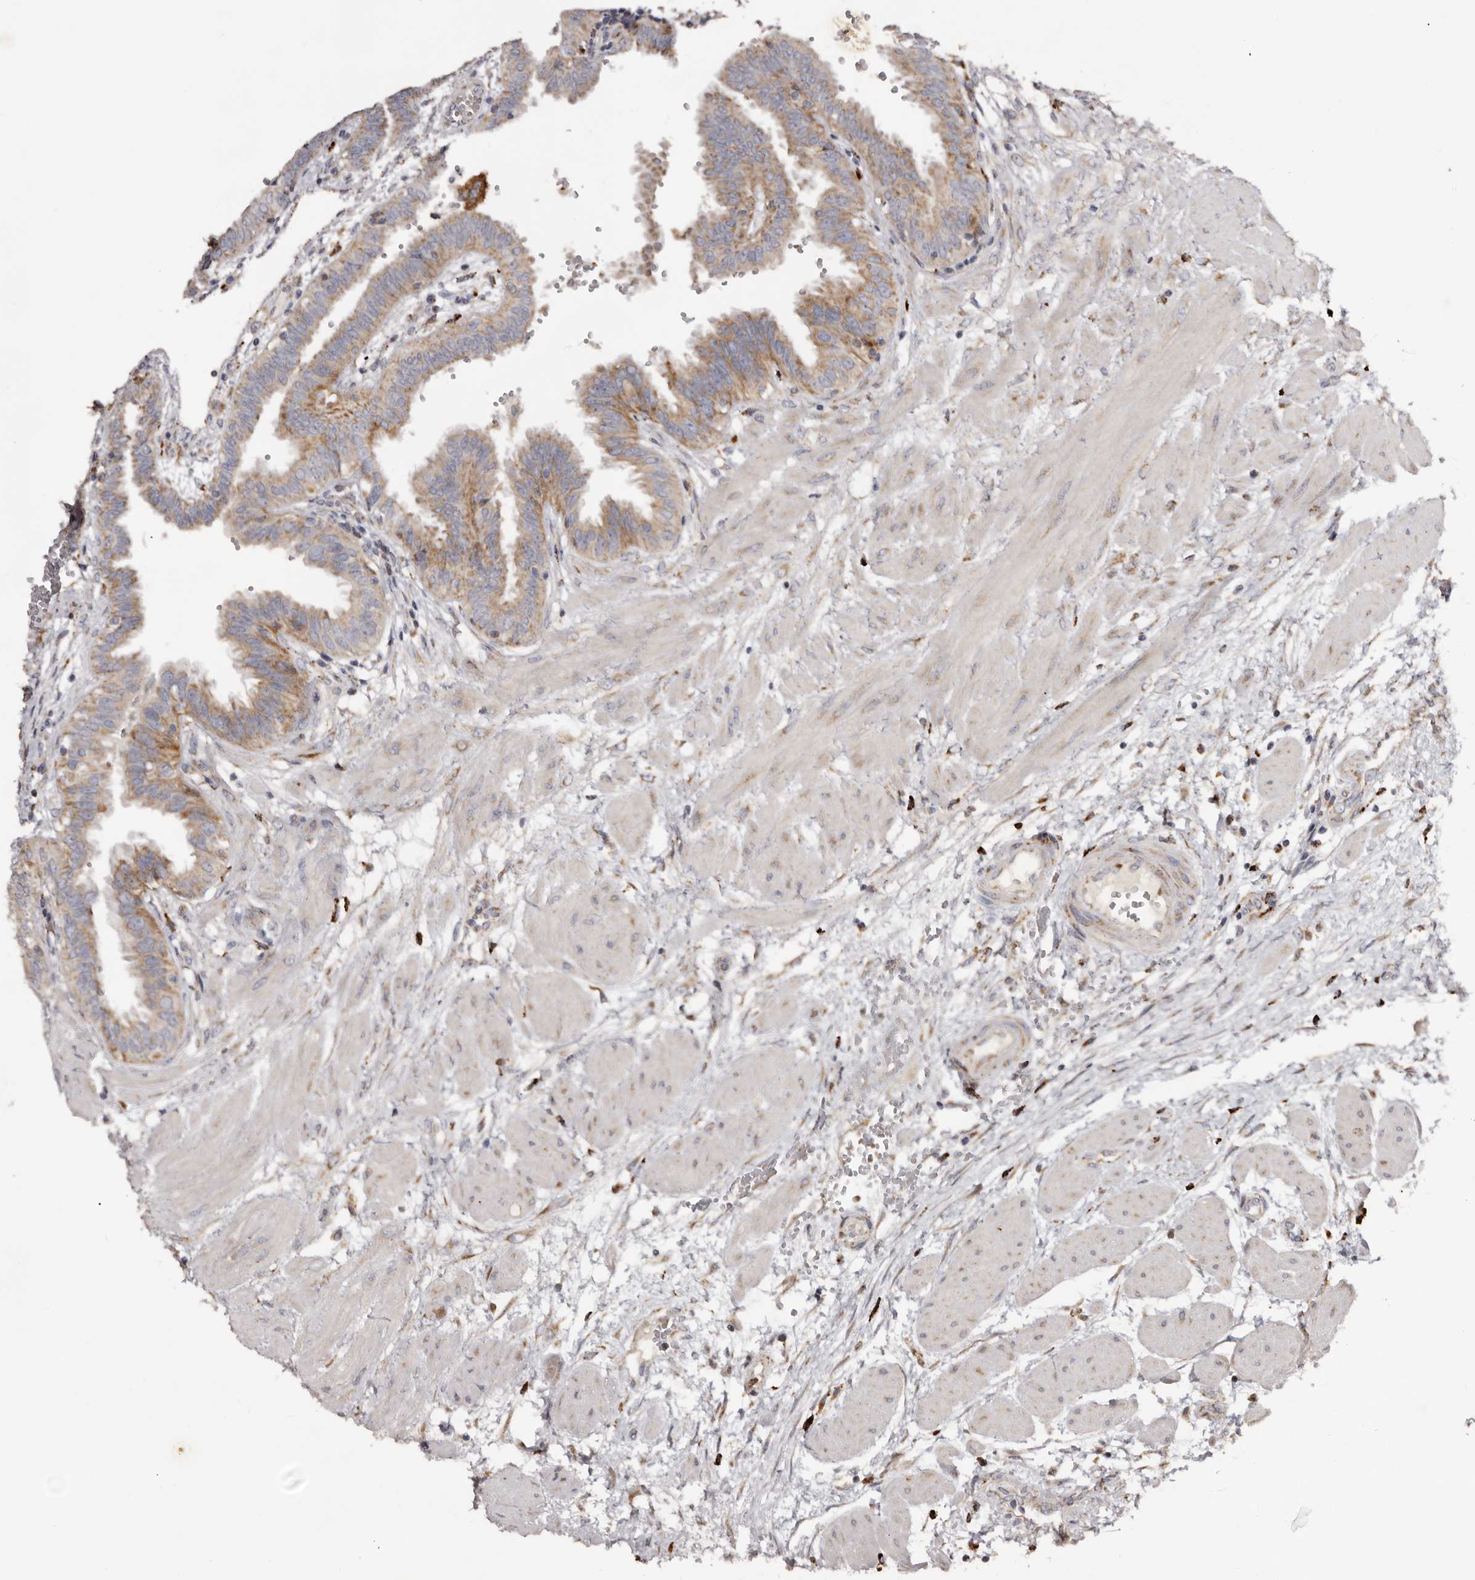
{"staining": {"intensity": "moderate", "quantity": ">75%", "location": "cytoplasmic/membranous"}, "tissue": "fallopian tube", "cell_type": "Glandular cells", "image_type": "normal", "snomed": [{"axis": "morphology", "description": "Normal tissue, NOS"}, {"axis": "topography", "description": "Fallopian tube"}, {"axis": "topography", "description": "Placenta"}], "caption": "Immunohistochemistry (IHC) staining of normal fallopian tube, which demonstrates medium levels of moderate cytoplasmic/membranous staining in approximately >75% of glandular cells indicating moderate cytoplasmic/membranous protein staining. The staining was performed using DAB (brown) for protein detection and nuclei were counterstained in hematoxylin (blue).", "gene": "MECR", "patient": {"sex": "female", "age": 32}}